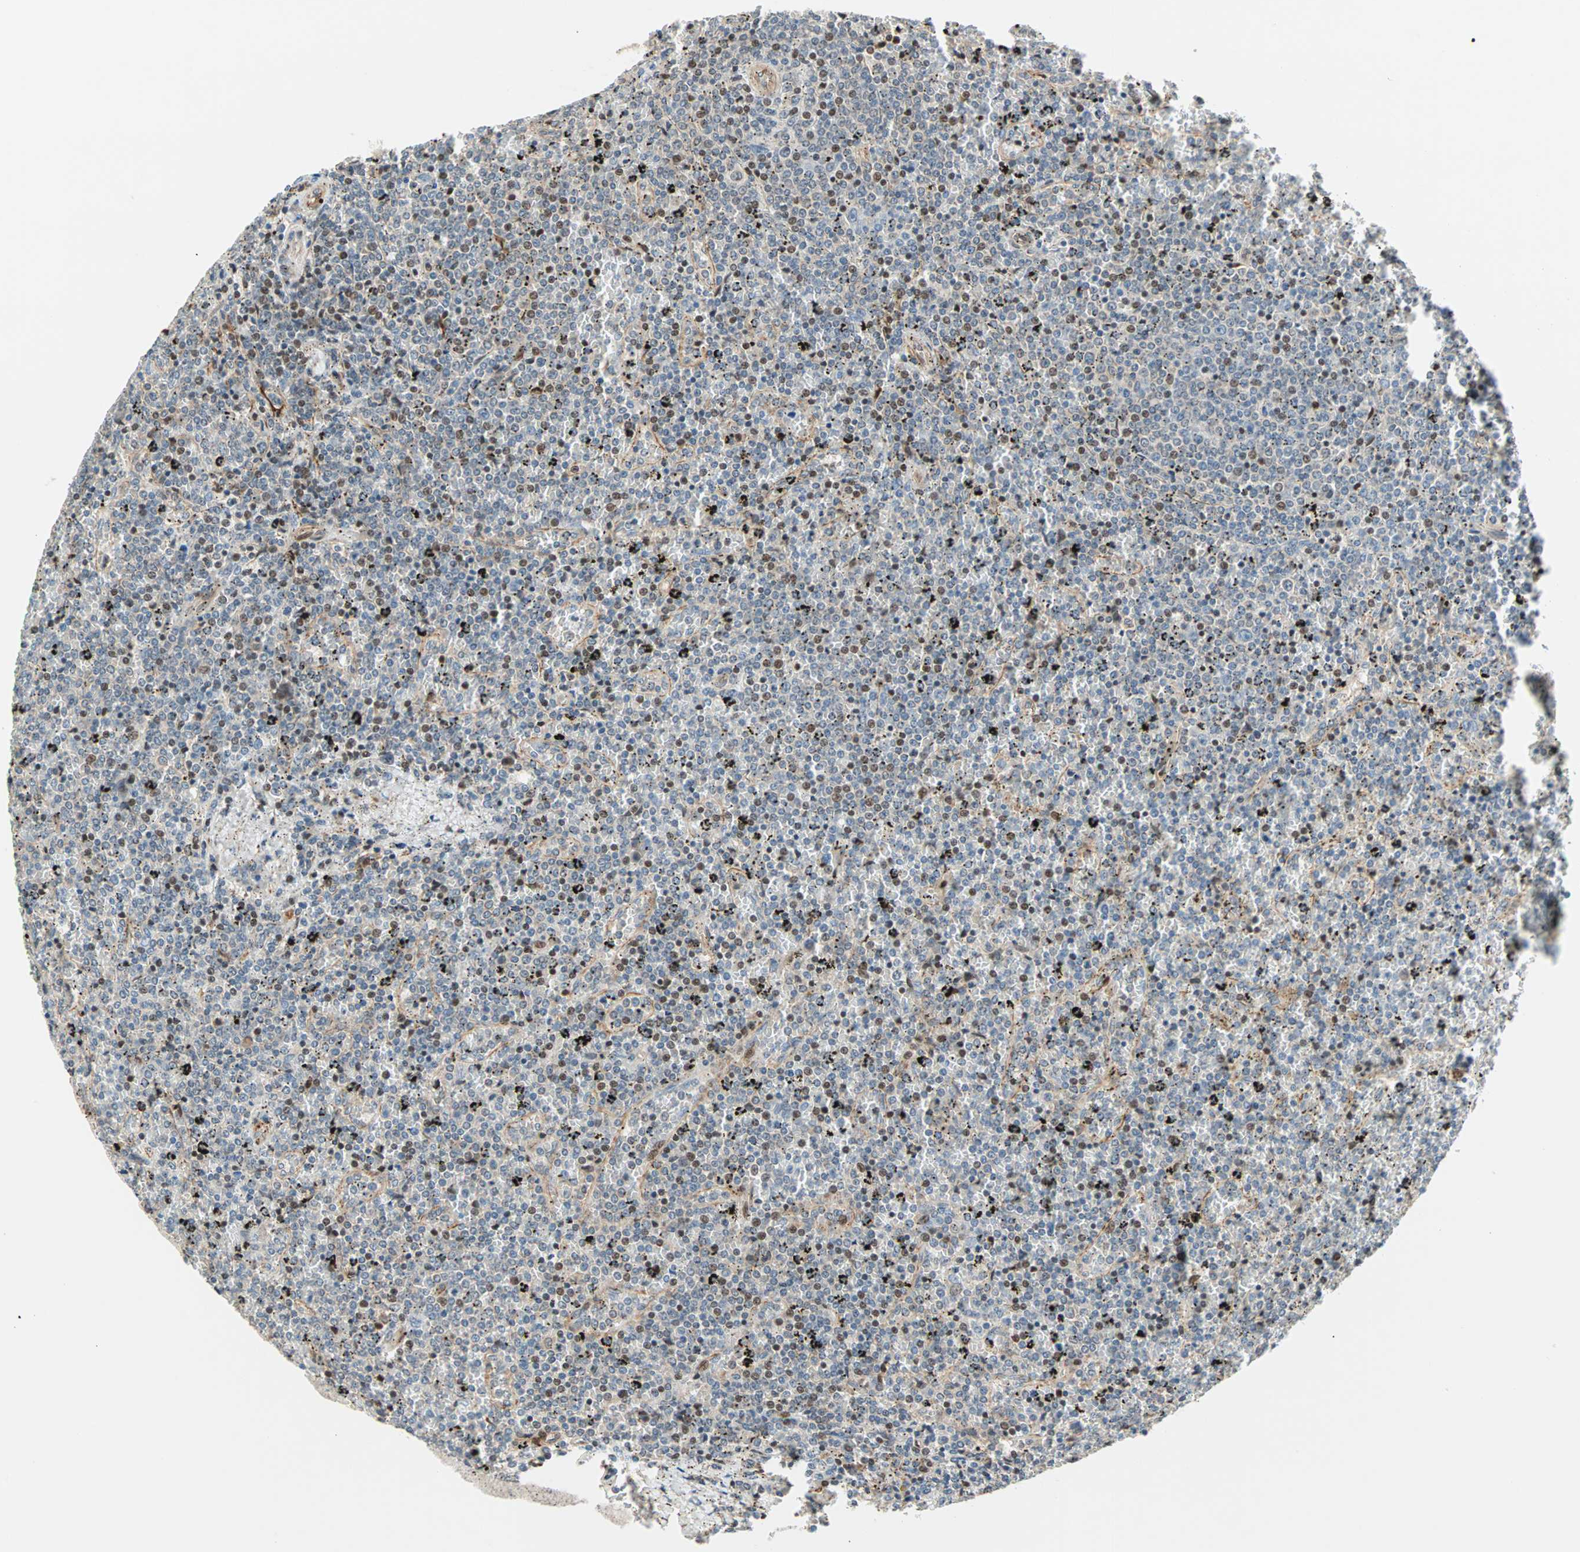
{"staining": {"intensity": "moderate", "quantity": "<25%", "location": "cytoplasmic/membranous,nuclear"}, "tissue": "lymphoma", "cell_type": "Tumor cells", "image_type": "cancer", "snomed": [{"axis": "morphology", "description": "Malignant lymphoma, non-Hodgkin's type, Low grade"}, {"axis": "topography", "description": "Spleen"}], "caption": "An image of lymphoma stained for a protein shows moderate cytoplasmic/membranous and nuclear brown staining in tumor cells.", "gene": "HECW1", "patient": {"sex": "female", "age": 77}}